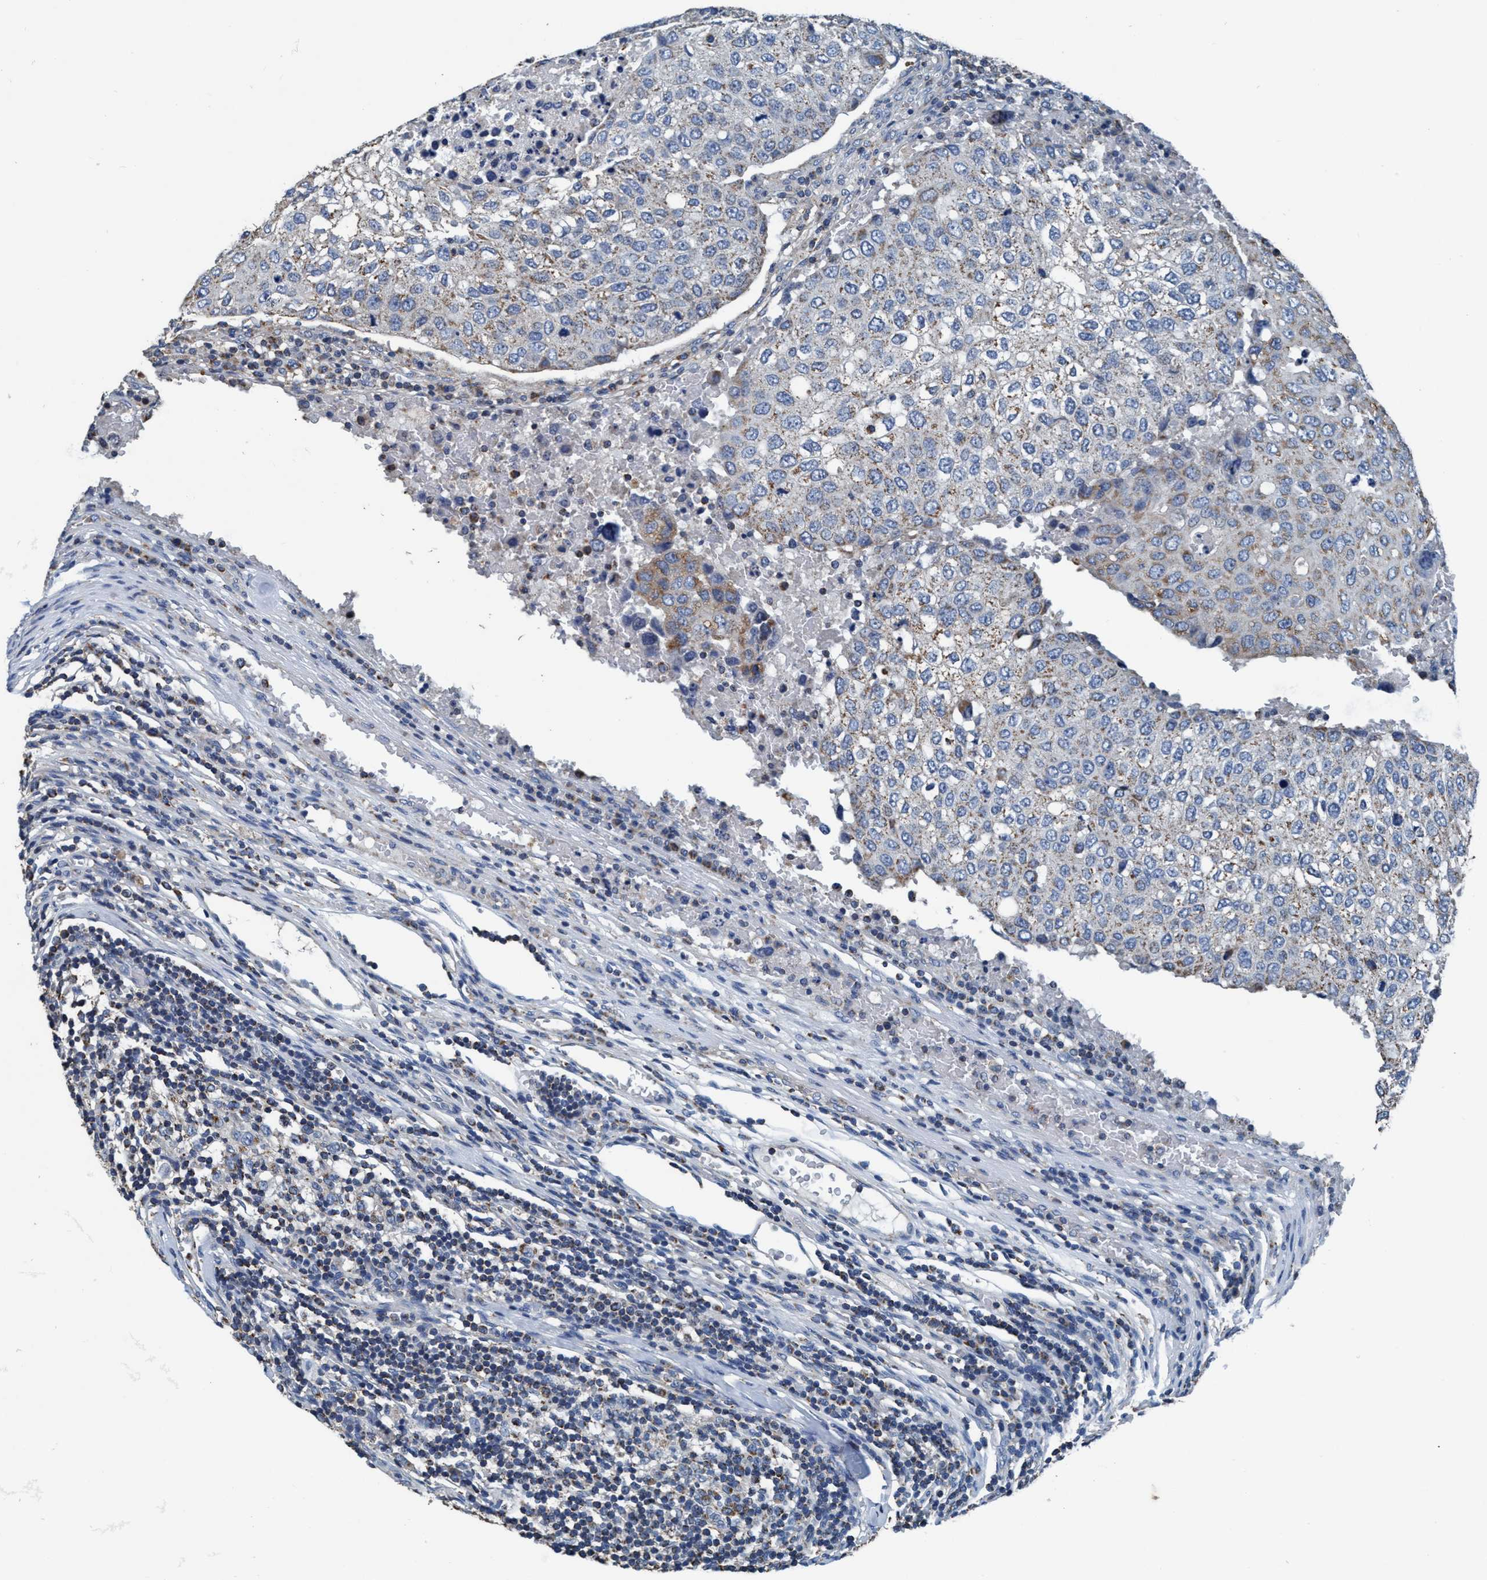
{"staining": {"intensity": "moderate", "quantity": "<25%", "location": "cytoplasmic/membranous"}, "tissue": "urothelial cancer", "cell_type": "Tumor cells", "image_type": "cancer", "snomed": [{"axis": "morphology", "description": "Urothelial carcinoma, High grade"}, {"axis": "topography", "description": "Lymph node"}, {"axis": "topography", "description": "Urinary bladder"}], "caption": "Immunohistochemical staining of urothelial cancer exhibits low levels of moderate cytoplasmic/membranous protein expression in about <25% of tumor cells. (DAB = brown stain, brightfield microscopy at high magnification).", "gene": "ANKFN1", "patient": {"sex": "male", "age": 51}}